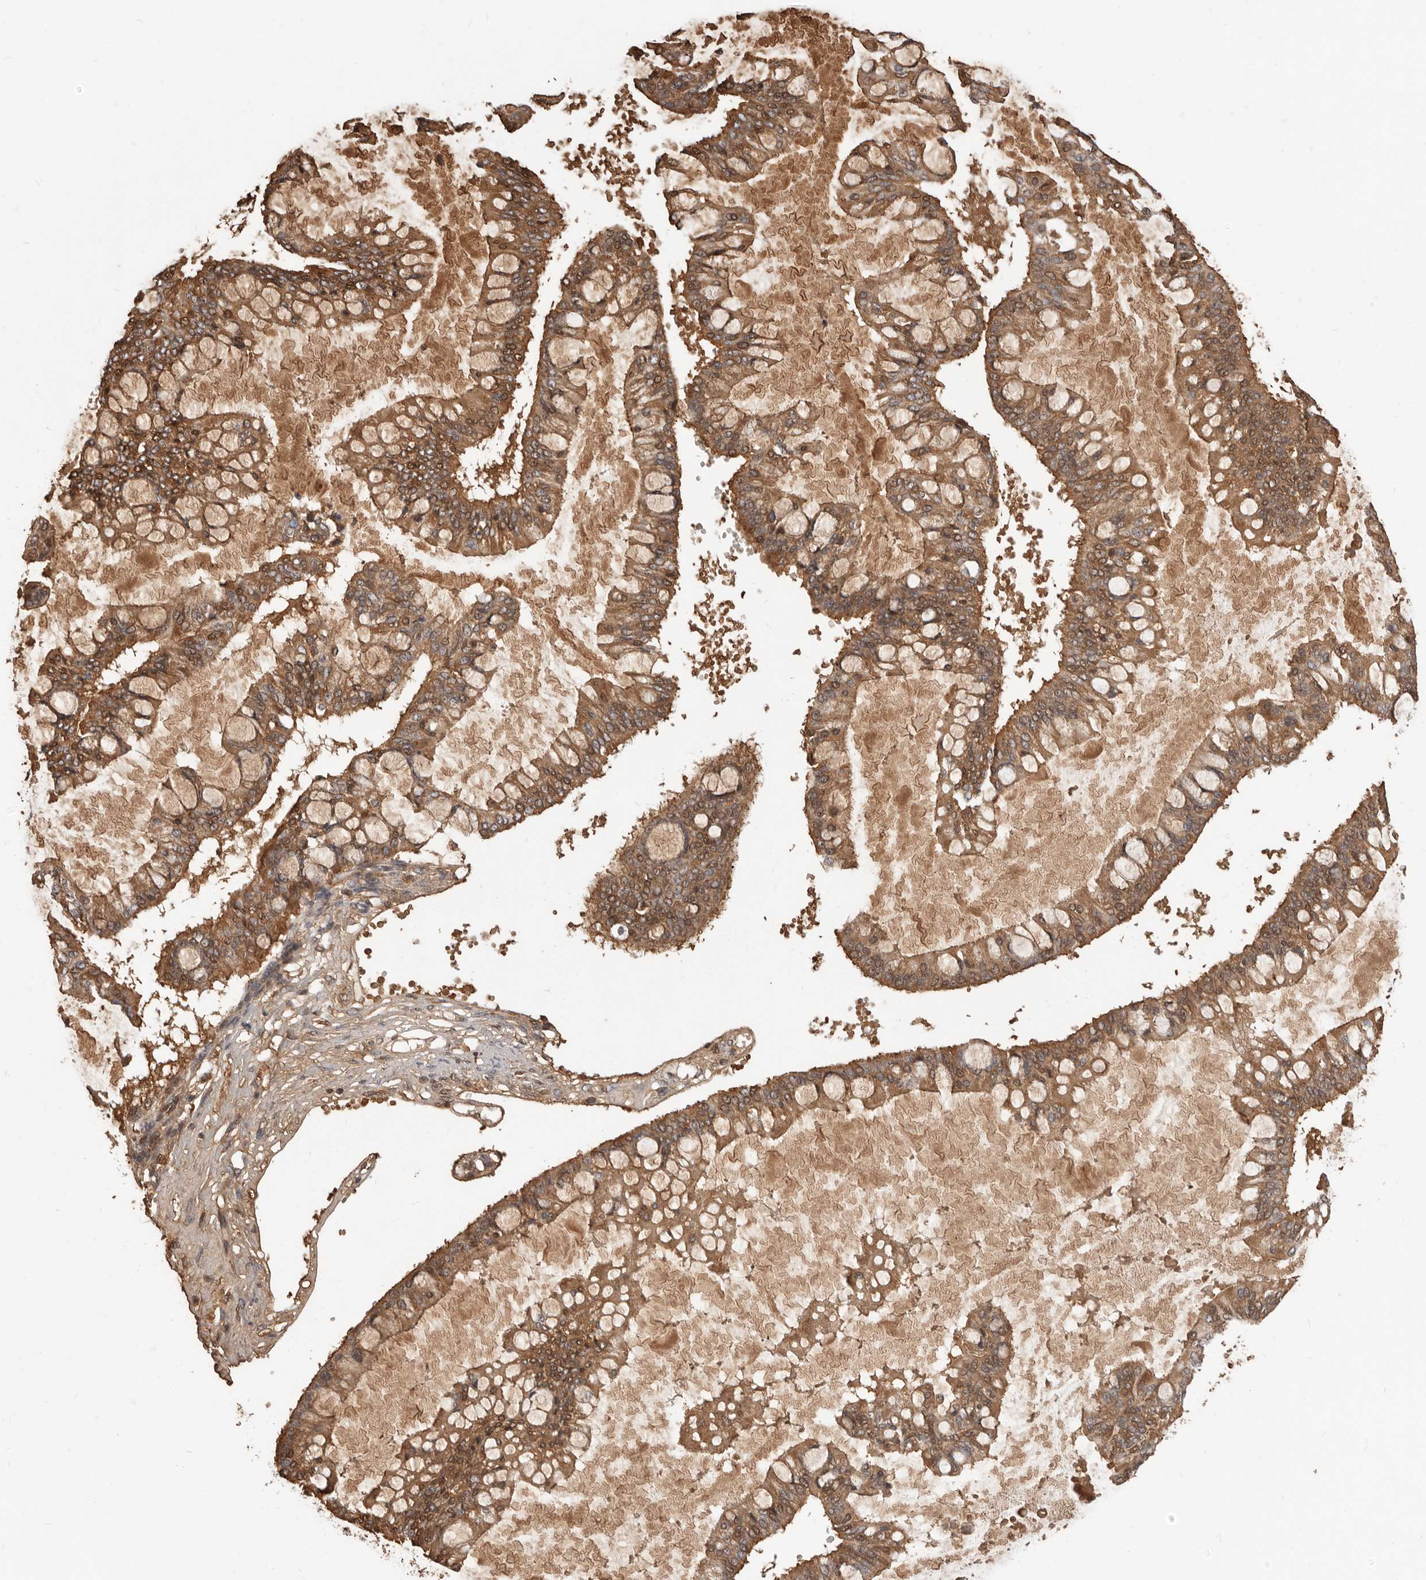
{"staining": {"intensity": "moderate", "quantity": ">75%", "location": "cytoplasmic/membranous,nuclear"}, "tissue": "ovarian cancer", "cell_type": "Tumor cells", "image_type": "cancer", "snomed": [{"axis": "morphology", "description": "Cystadenocarcinoma, mucinous, NOS"}, {"axis": "topography", "description": "Ovary"}], "caption": "Ovarian cancer (mucinous cystadenocarcinoma) tissue shows moderate cytoplasmic/membranous and nuclear staining in approximately >75% of tumor cells, visualized by immunohistochemistry.", "gene": "NCOA3", "patient": {"sex": "female", "age": 73}}